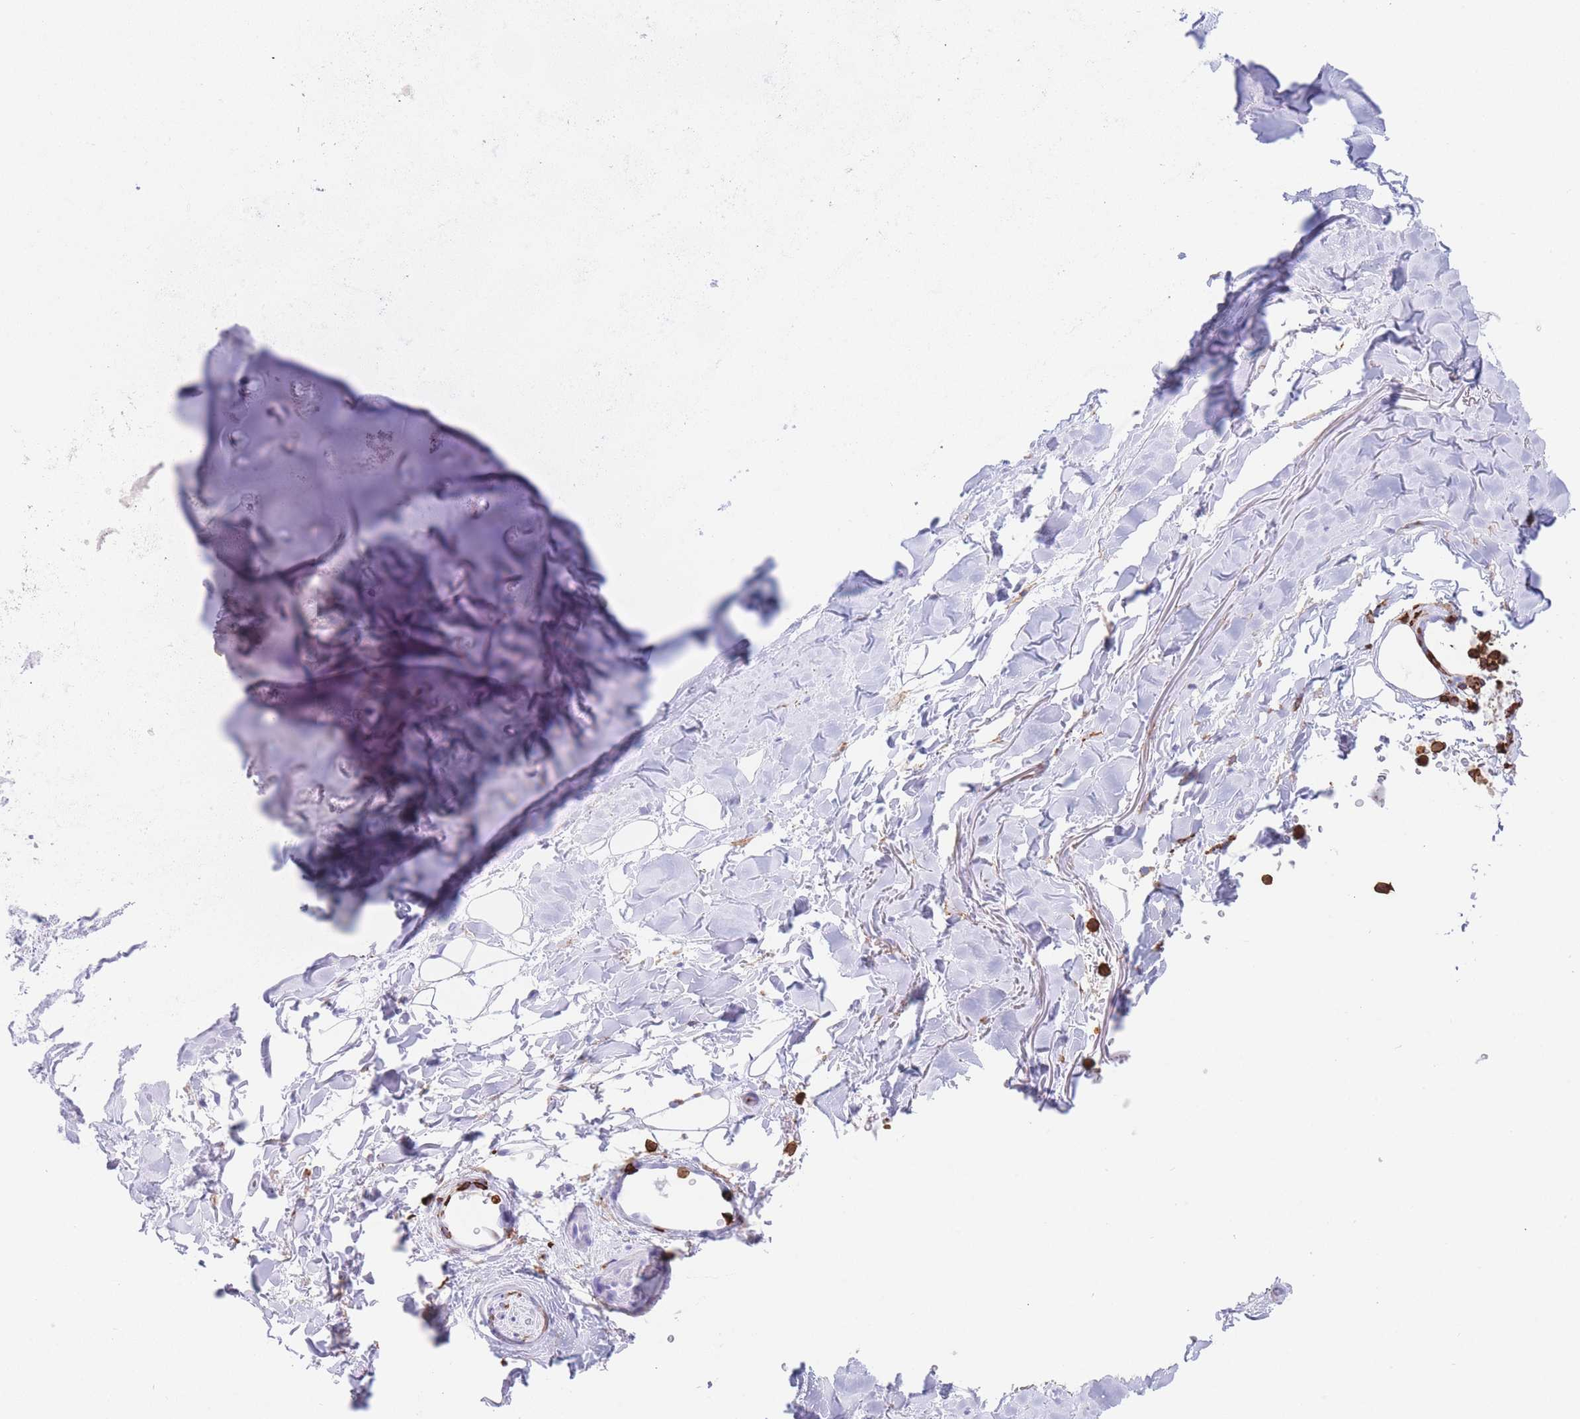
{"staining": {"intensity": "negative", "quantity": "none", "location": "none"}, "tissue": "adipose tissue", "cell_type": "Adipocytes", "image_type": "normal", "snomed": [{"axis": "morphology", "description": "Normal tissue, NOS"}, {"axis": "topography", "description": "Cartilage tissue"}], "caption": "There is no significant expression in adipocytes of adipose tissue. The staining was performed using DAB (3,3'-diaminobenzidine) to visualize the protein expression in brown, while the nuclei were stained in blue with hematoxylin (Magnification: 20x).", "gene": "CORO1A", "patient": {"sex": "male", "age": 80}}